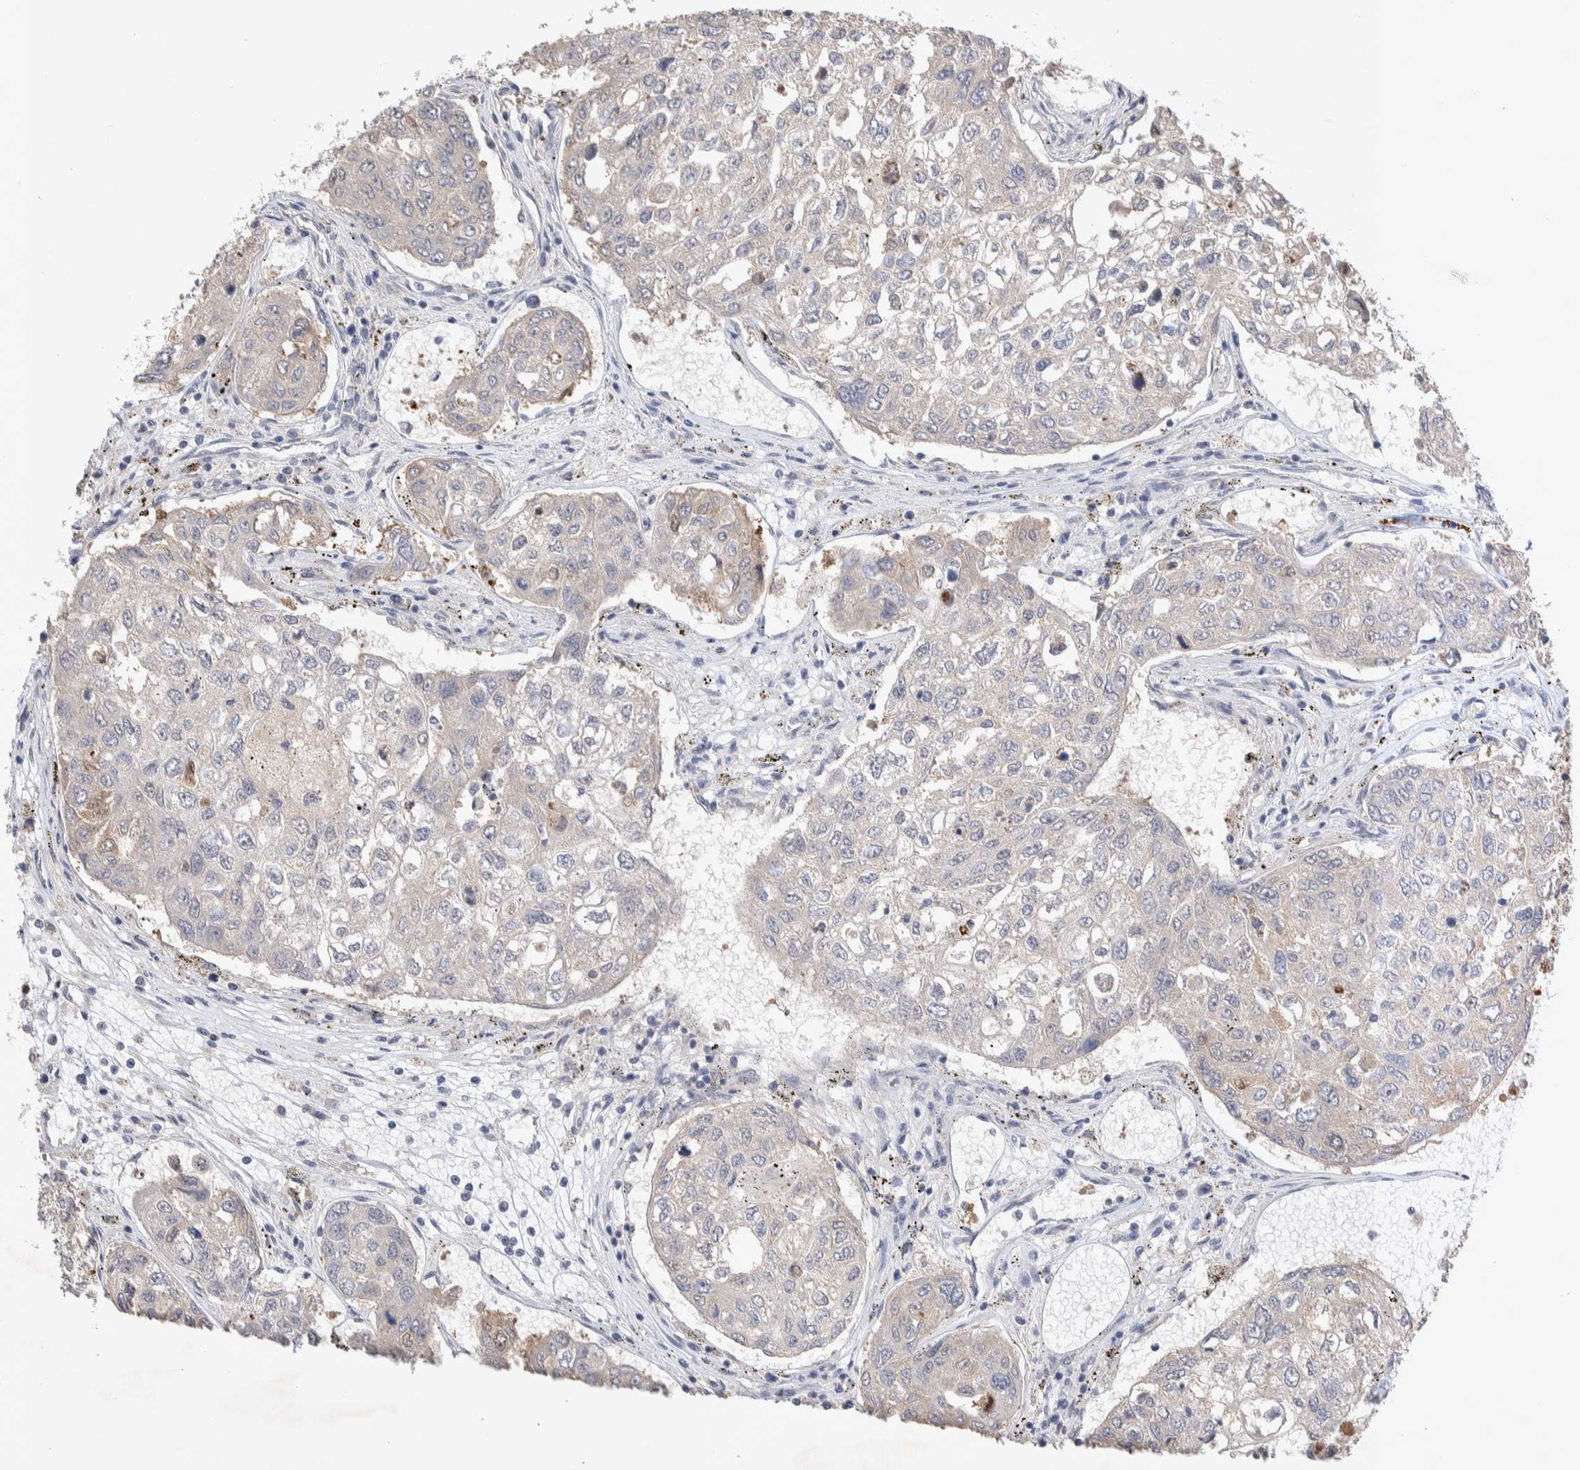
{"staining": {"intensity": "negative", "quantity": "none", "location": "none"}, "tissue": "urothelial cancer", "cell_type": "Tumor cells", "image_type": "cancer", "snomed": [{"axis": "morphology", "description": "Urothelial carcinoma, High grade"}, {"axis": "topography", "description": "Lymph node"}, {"axis": "topography", "description": "Urinary bladder"}], "caption": "This is a micrograph of IHC staining of urothelial carcinoma (high-grade), which shows no staining in tumor cells.", "gene": "FFAR2", "patient": {"sex": "male", "age": 51}}